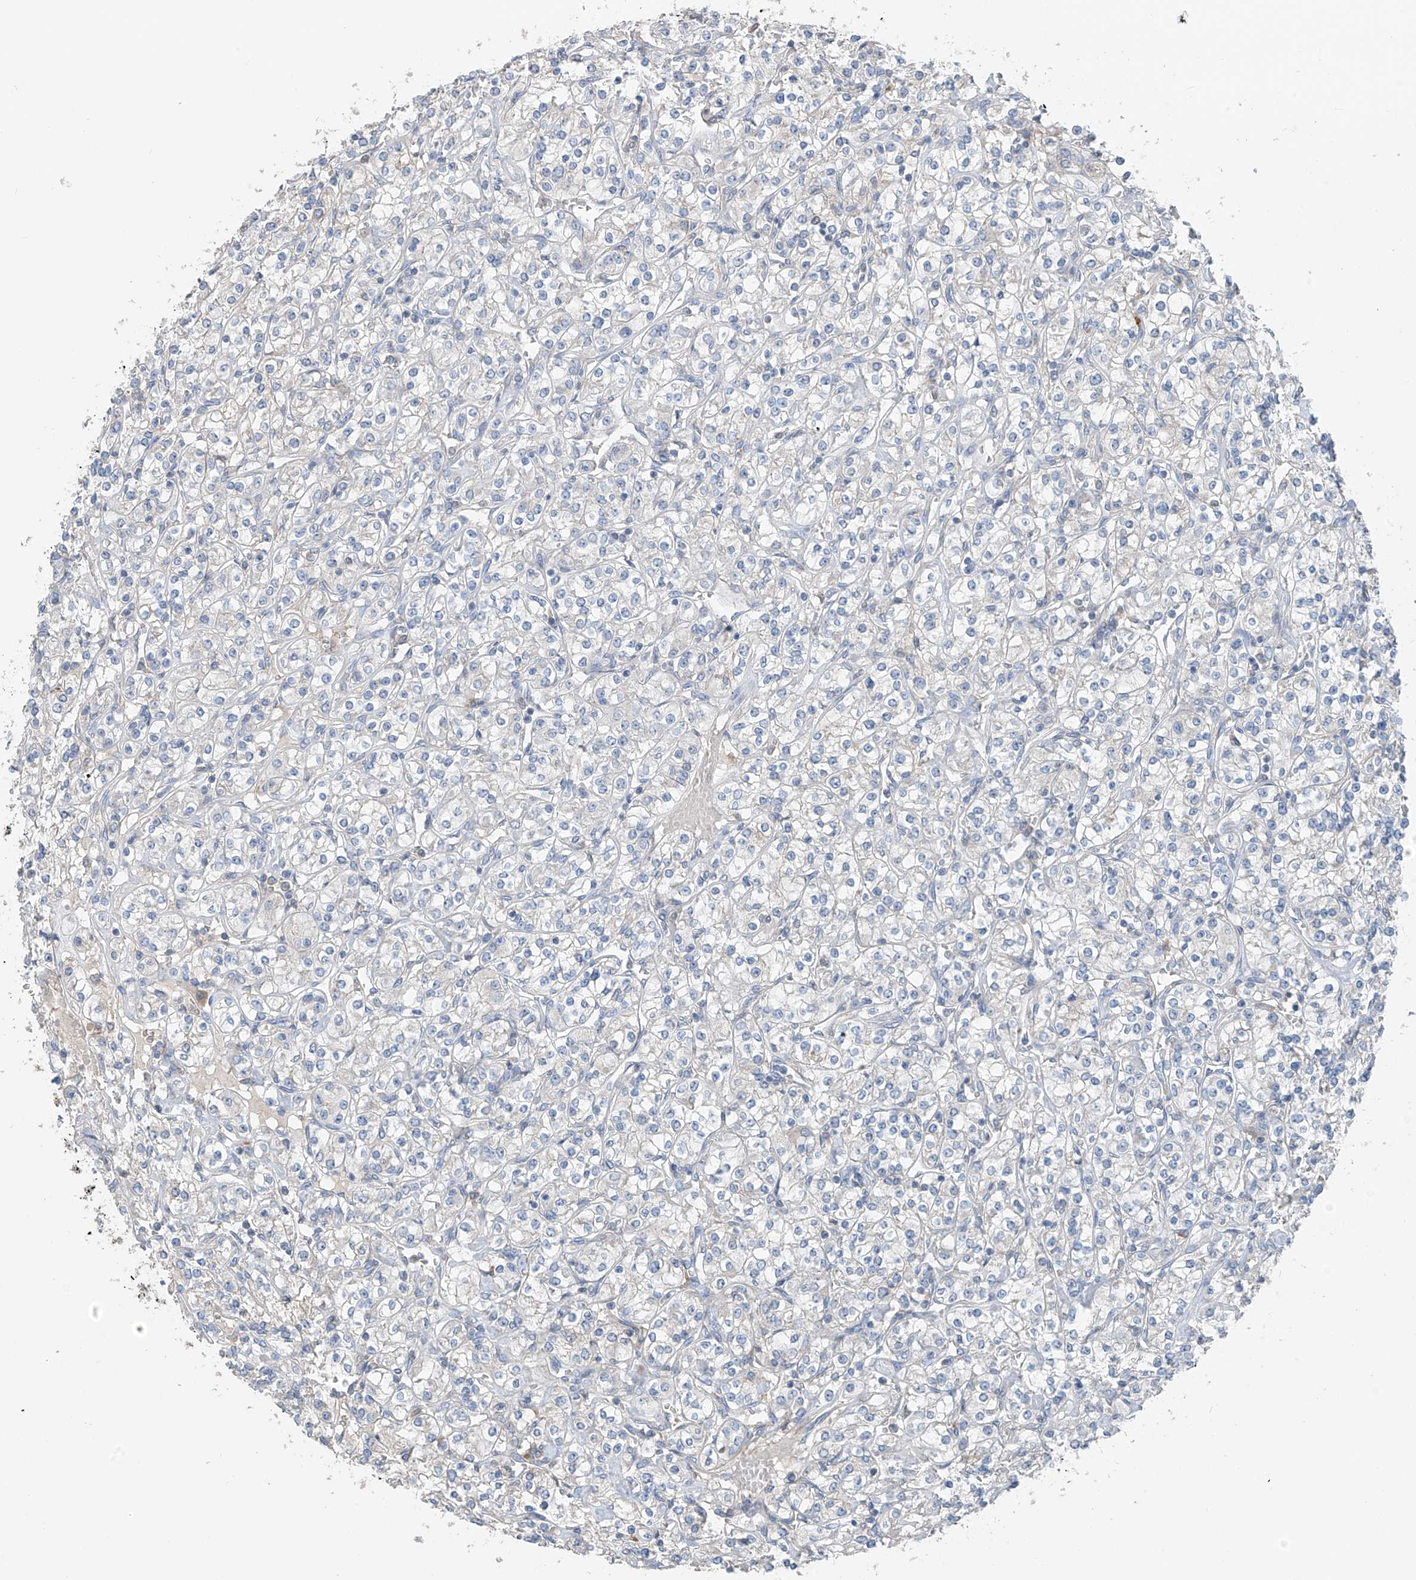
{"staining": {"intensity": "negative", "quantity": "none", "location": "none"}, "tissue": "renal cancer", "cell_type": "Tumor cells", "image_type": "cancer", "snomed": [{"axis": "morphology", "description": "Adenocarcinoma, NOS"}, {"axis": "topography", "description": "Kidney"}], "caption": "Tumor cells show no significant protein staining in renal adenocarcinoma.", "gene": "GALNTL6", "patient": {"sex": "male", "age": 77}}